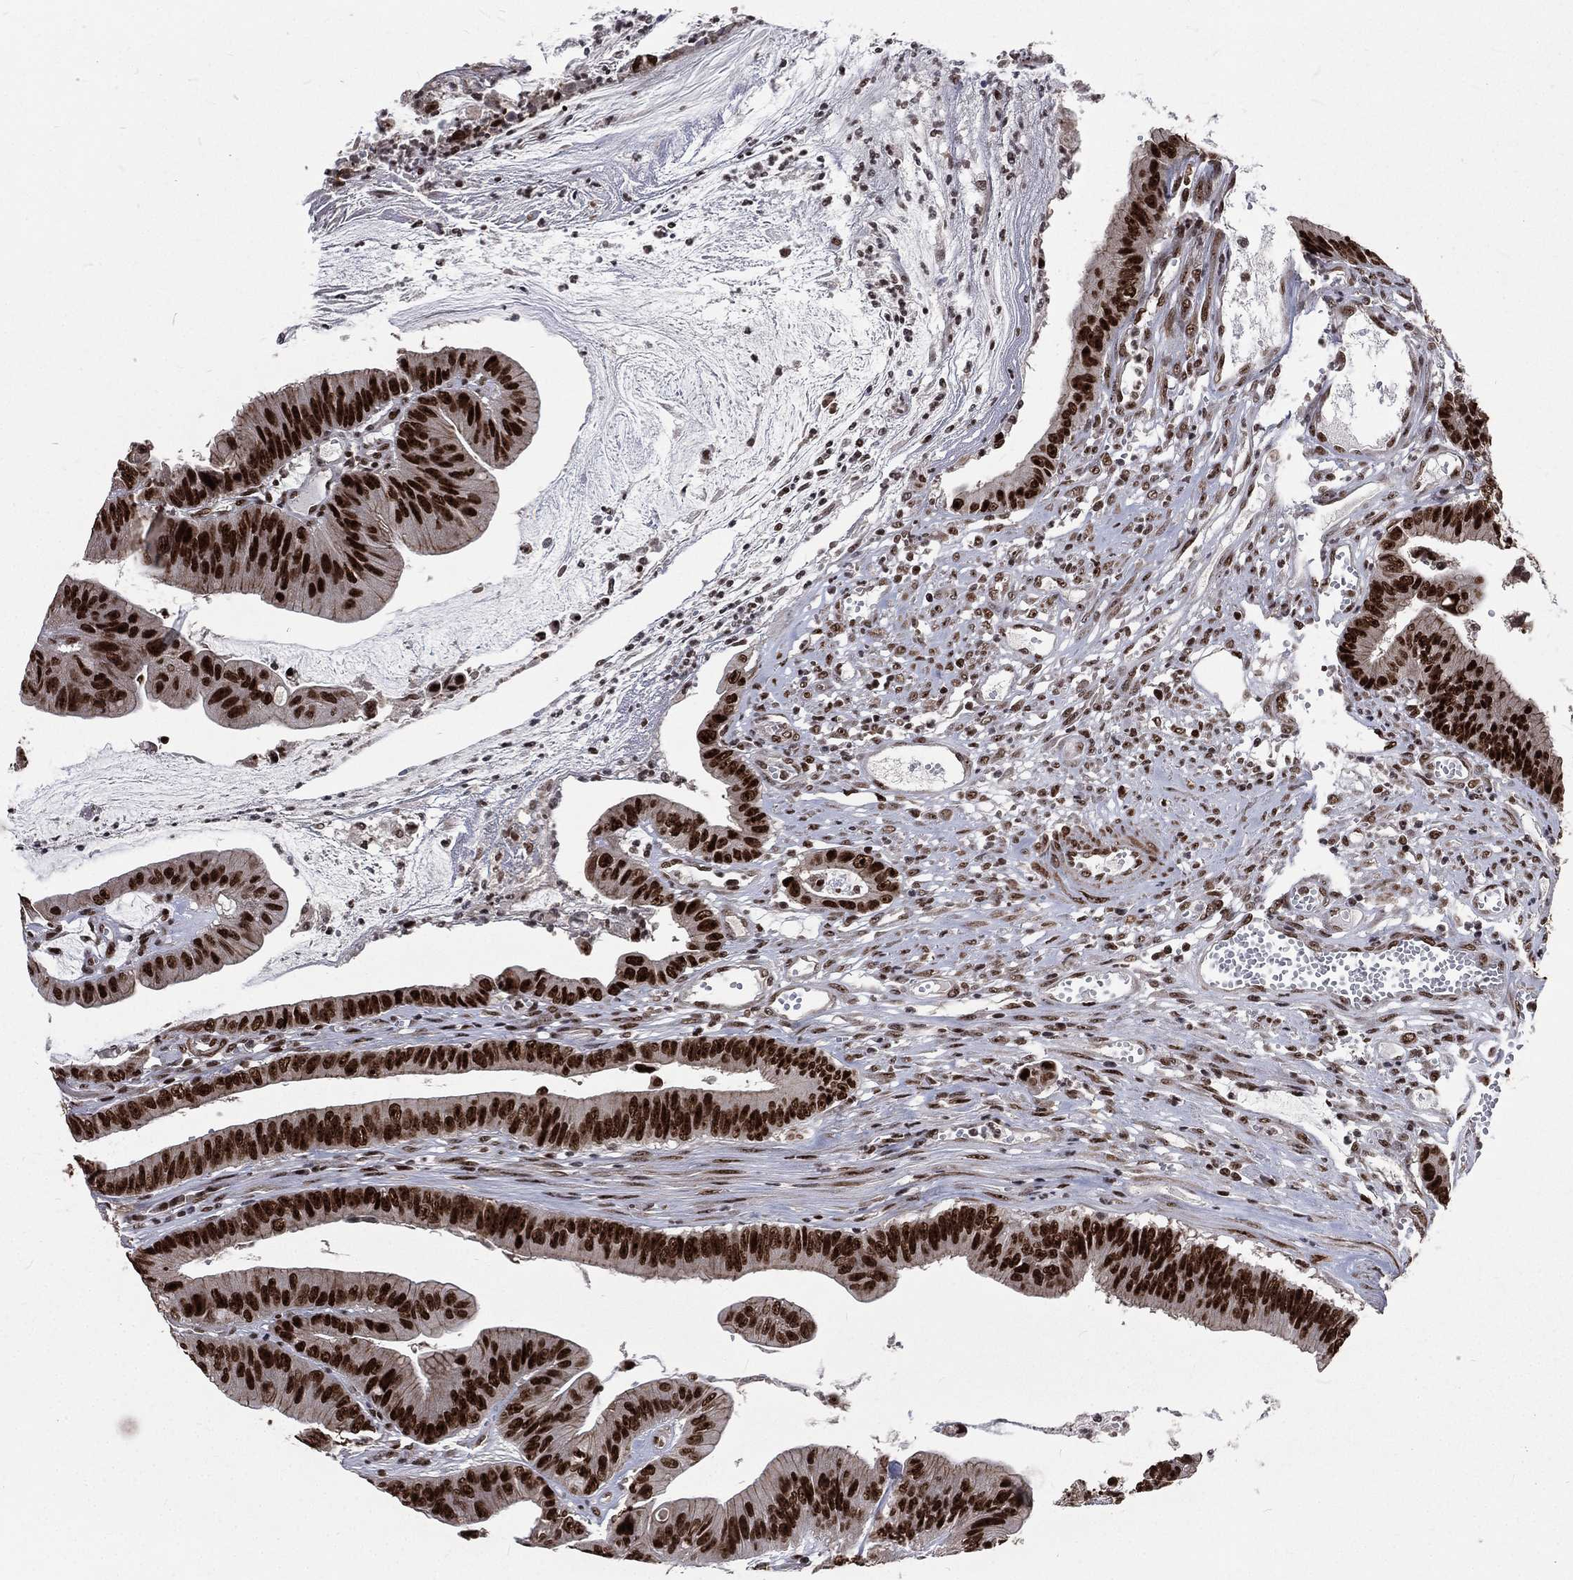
{"staining": {"intensity": "strong", "quantity": ">75%", "location": "nuclear"}, "tissue": "colorectal cancer", "cell_type": "Tumor cells", "image_type": "cancer", "snomed": [{"axis": "morphology", "description": "Adenocarcinoma, NOS"}, {"axis": "topography", "description": "Colon"}], "caption": "Human colorectal cancer stained for a protein (brown) displays strong nuclear positive staining in about >75% of tumor cells.", "gene": "POLB", "patient": {"sex": "female", "age": 69}}